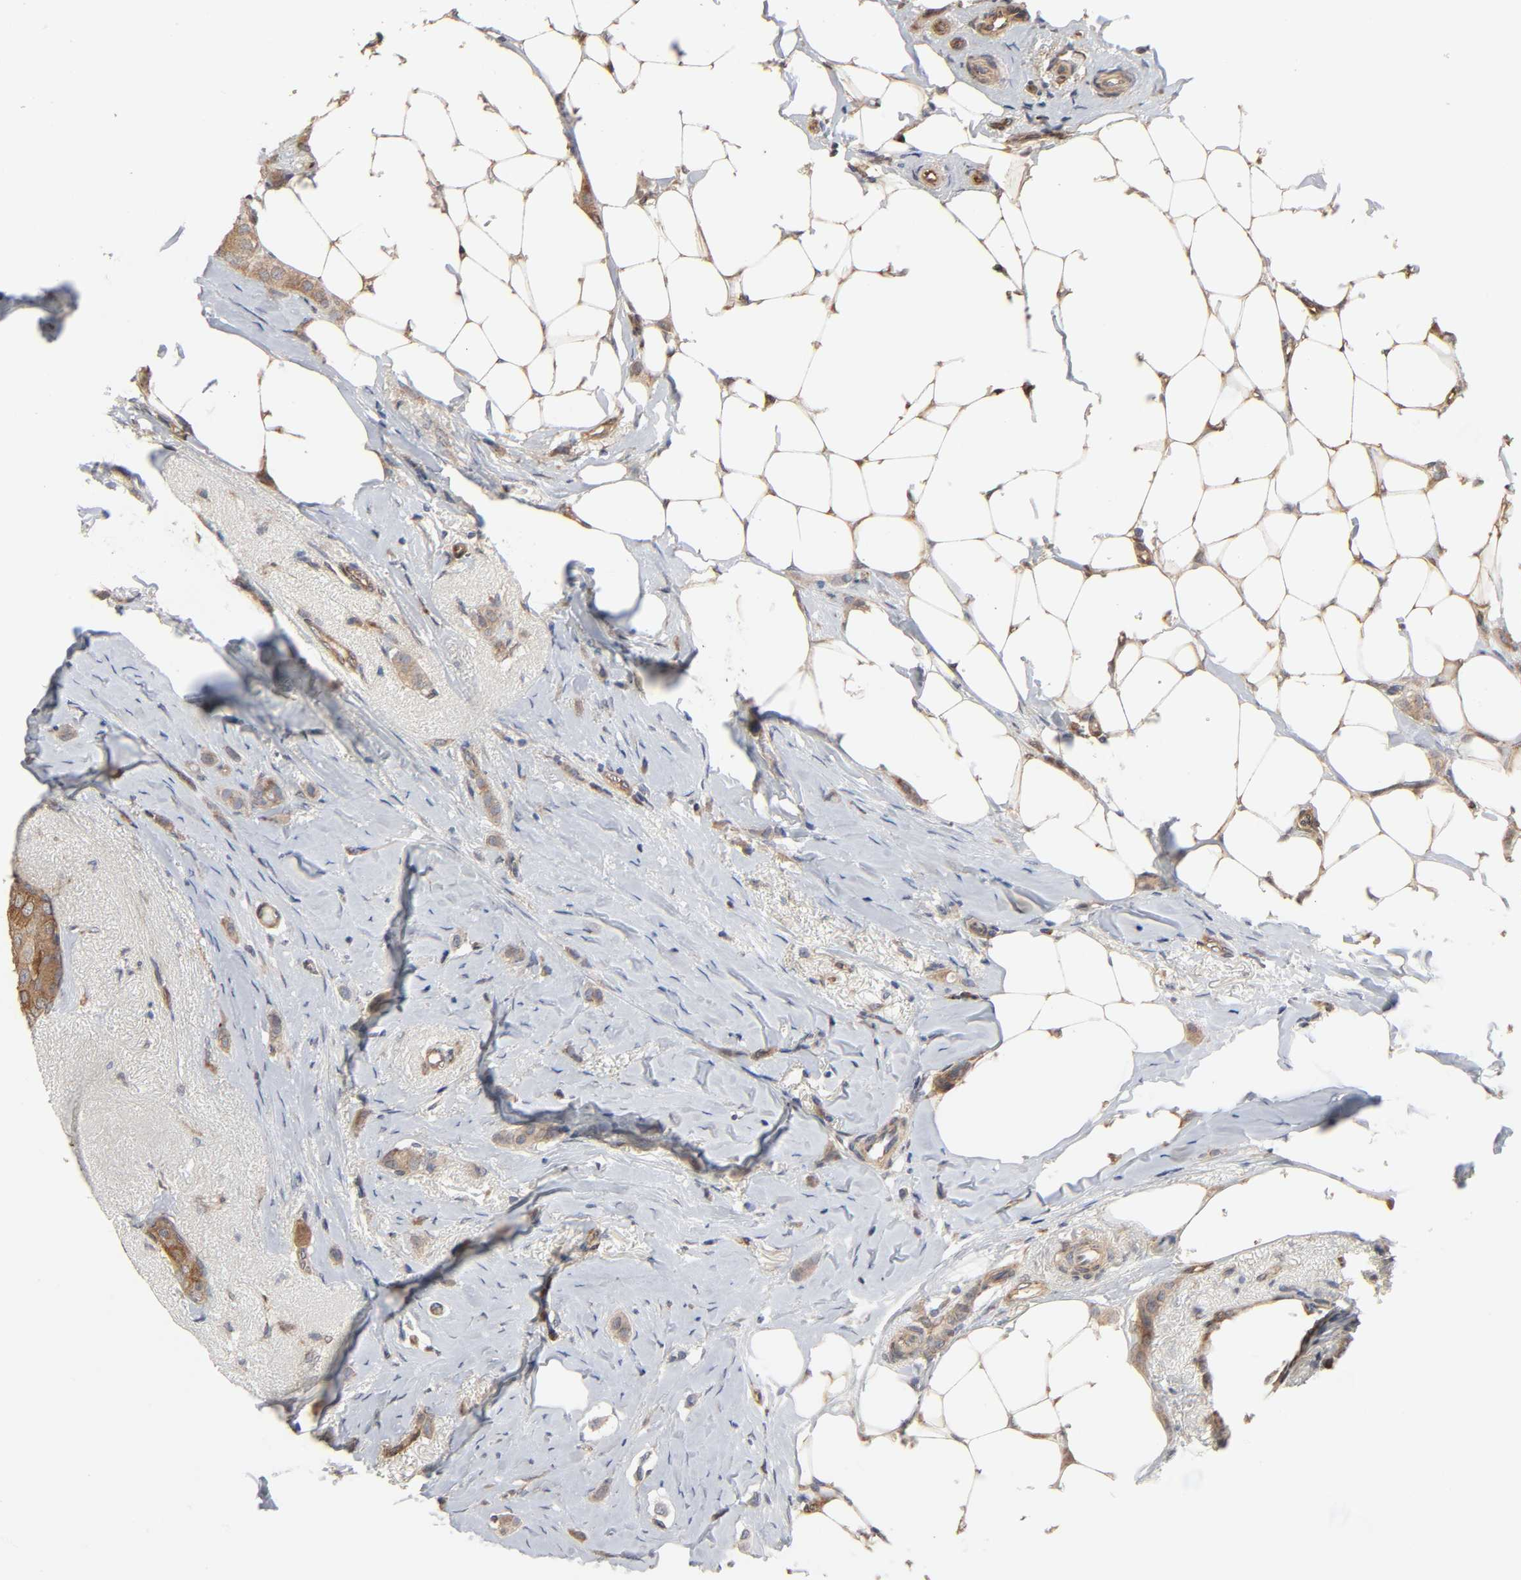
{"staining": {"intensity": "weak", "quantity": ">75%", "location": "cytoplasmic/membranous"}, "tissue": "breast cancer", "cell_type": "Tumor cells", "image_type": "cancer", "snomed": [{"axis": "morphology", "description": "Lobular carcinoma"}, {"axis": "topography", "description": "Breast"}], "caption": "Lobular carcinoma (breast) tissue exhibits weak cytoplasmic/membranous expression in about >75% of tumor cells, visualized by immunohistochemistry.", "gene": "NDRG2", "patient": {"sex": "female", "age": 55}}